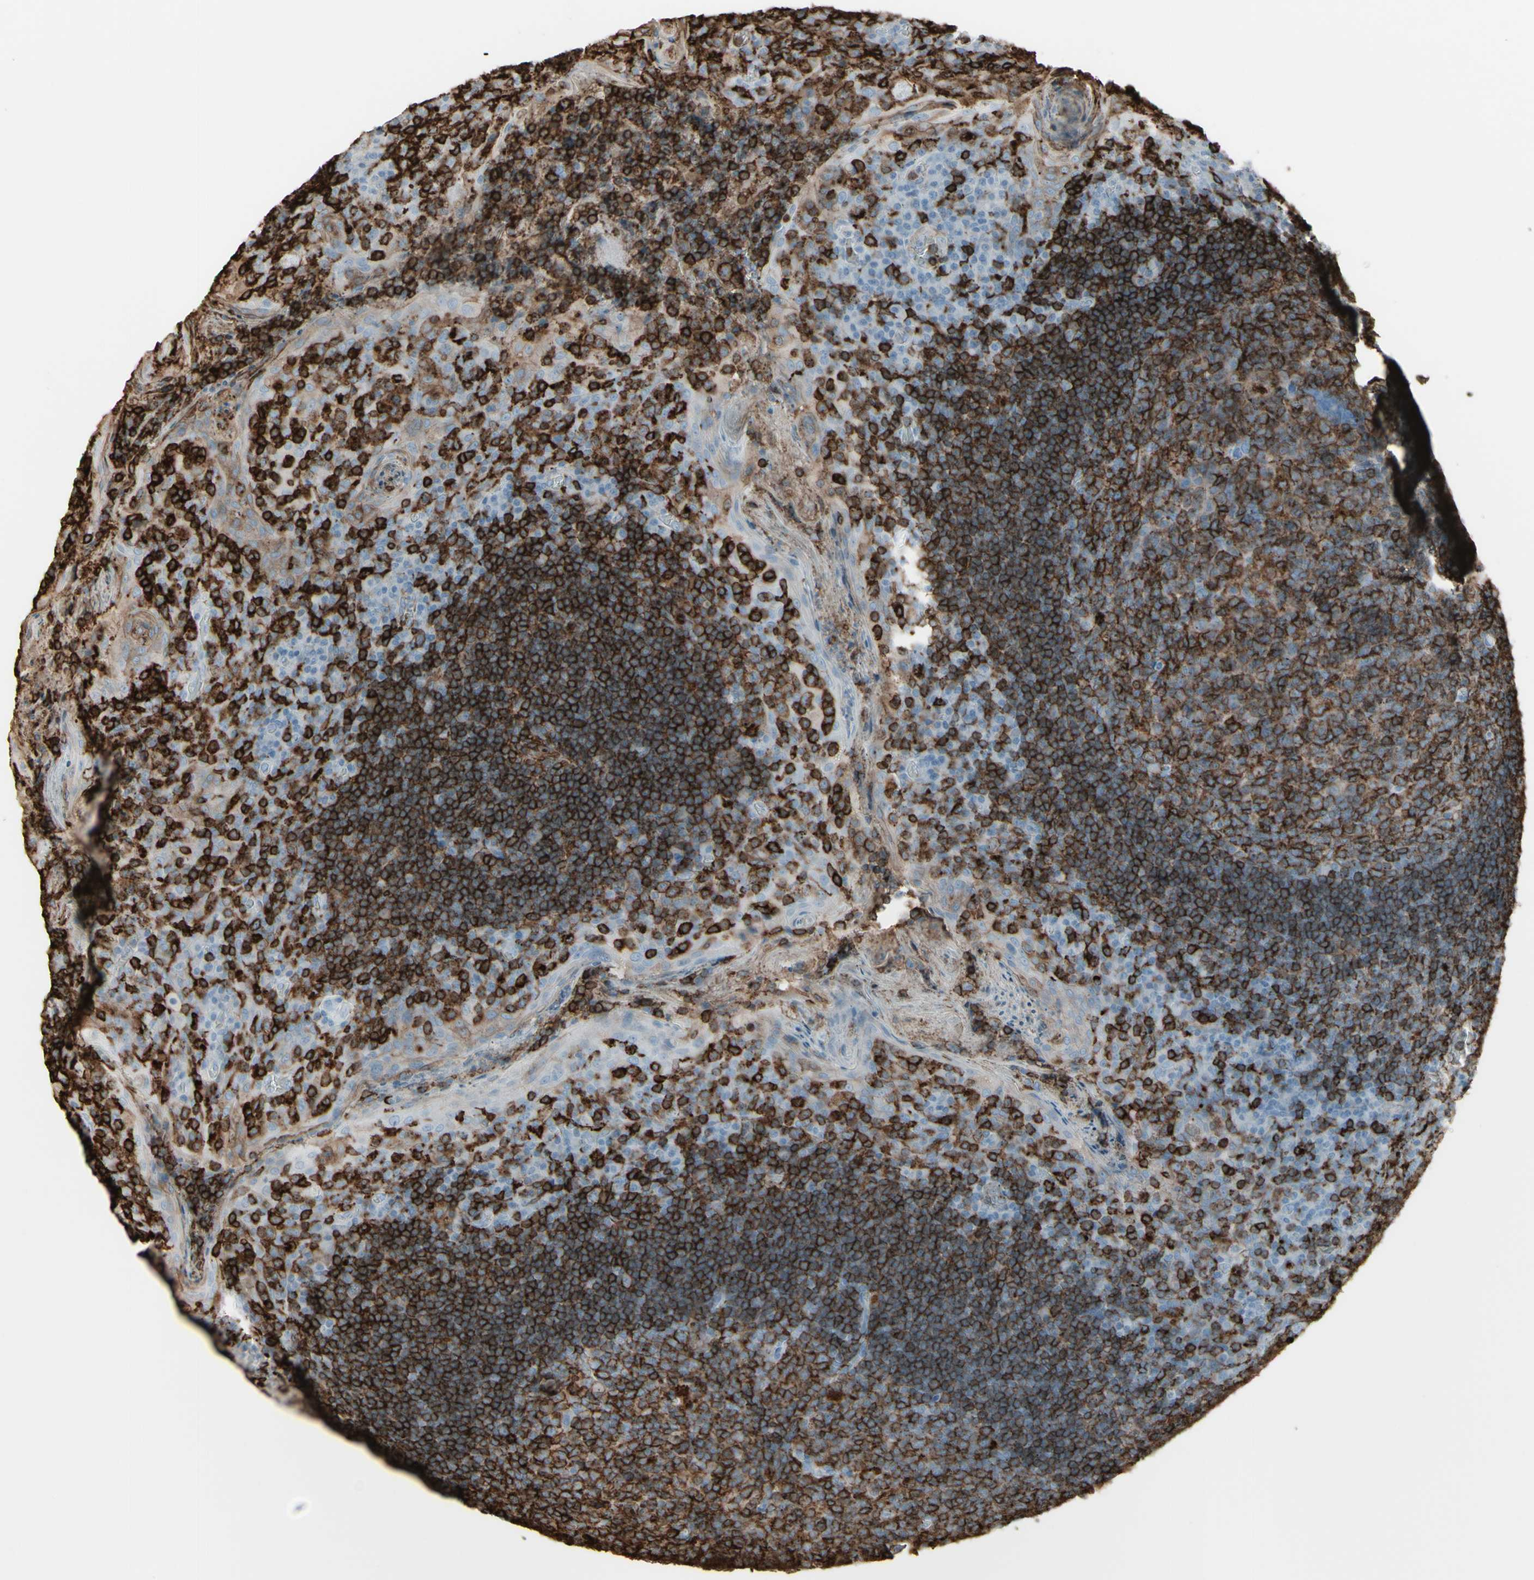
{"staining": {"intensity": "strong", "quantity": ">75%", "location": "cytoplasmic/membranous"}, "tissue": "tonsil", "cell_type": "Germinal center cells", "image_type": "normal", "snomed": [{"axis": "morphology", "description": "Normal tissue, NOS"}, {"axis": "topography", "description": "Tonsil"}], "caption": "IHC (DAB) staining of normal human tonsil reveals strong cytoplasmic/membranous protein staining in about >75% of germinal center cells. The protein is stained brown, and the nuclei are stained in blue (DAB (3,3'-diaminobenzidine) IHC with brightfield microscopy, high magnification).", "gene": "HLA", "patient": {"sex": "male", "age": 17}}